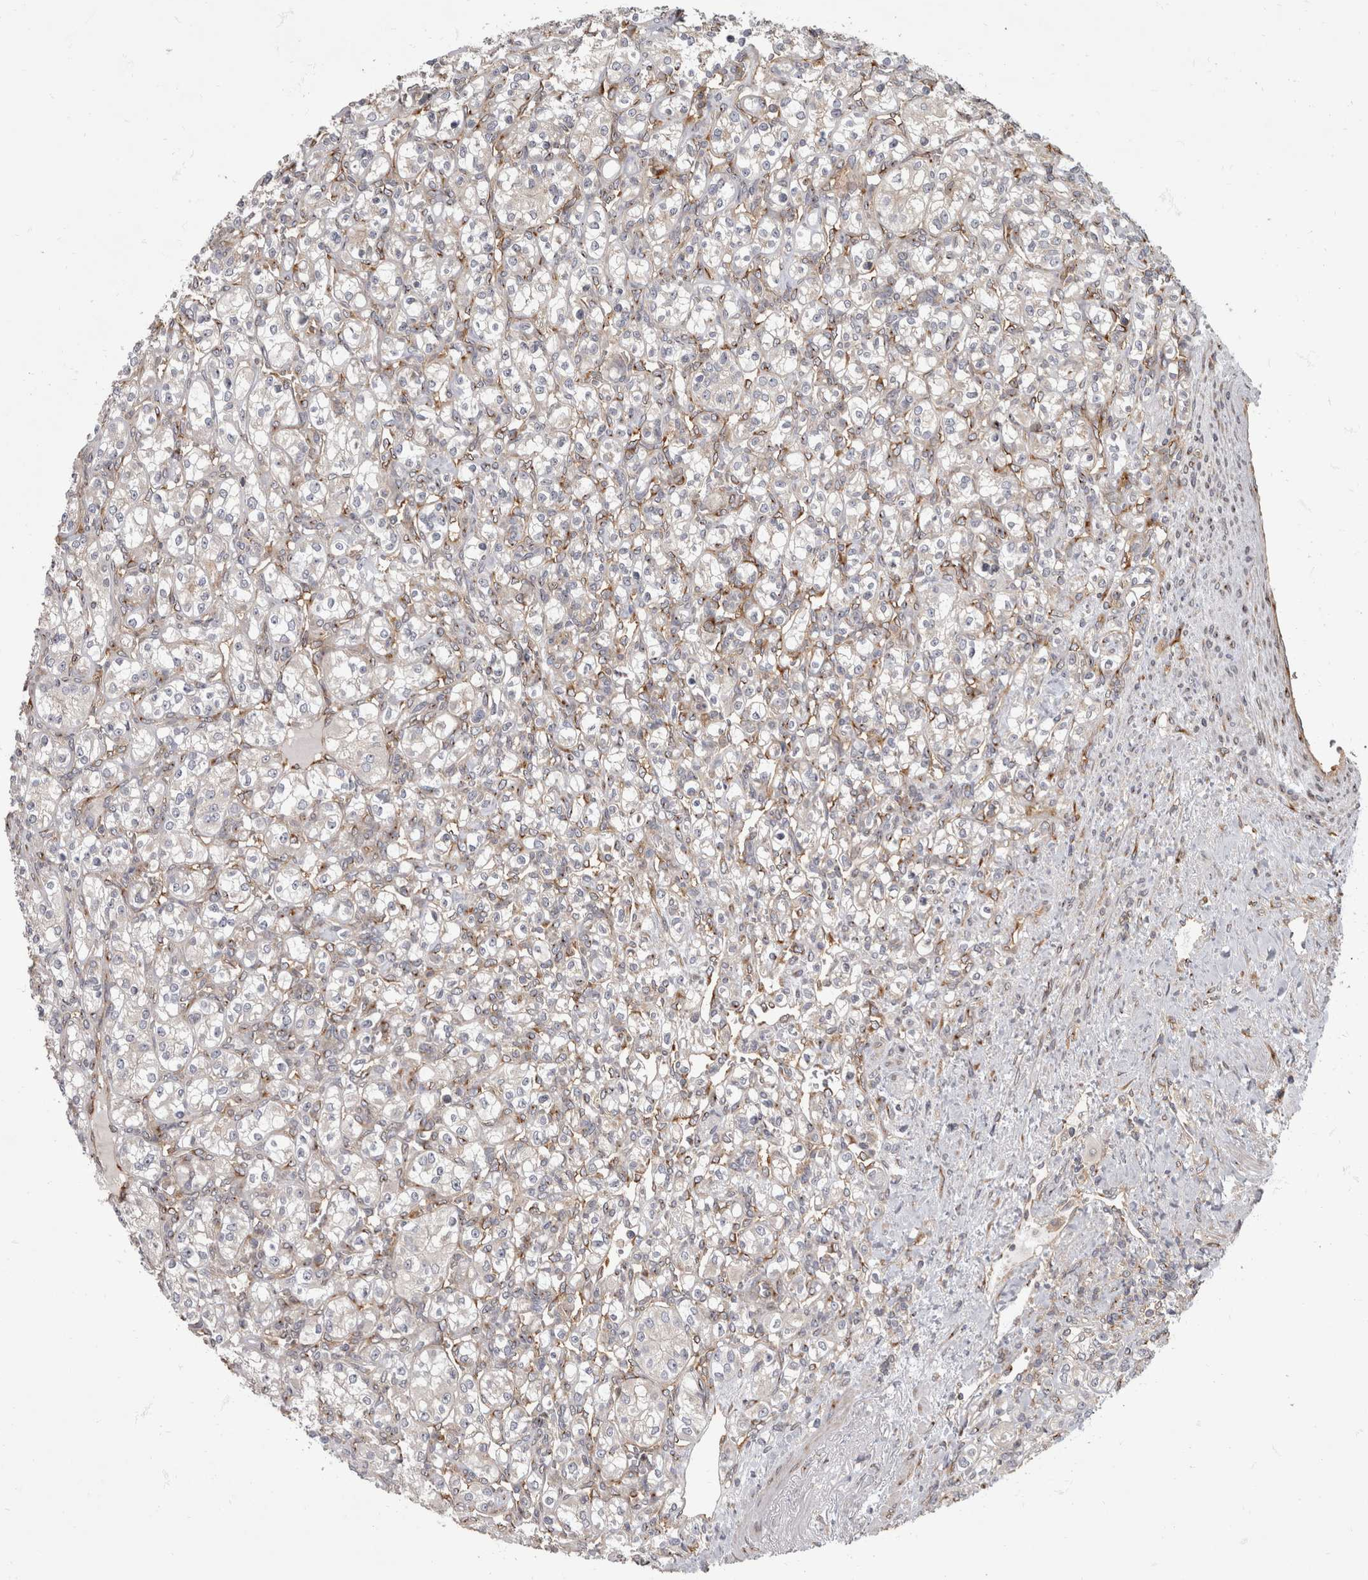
{"staining": {"intensity": "negative", "quantity": "none", "location": "none"}, "tissue": "renal cancer", "cell_type": "Tumor cells", "image_type": "cancer", "snomed": [{"axis": "morphology", "description": "Adenocarcinoma, NOS"}, {"axis": "topography", "description": "Kidney"}], "caption": "IHC of renal cancer demonstrates no staining in tumor cells. Brightfield microscopy of immunohistochemistry stained with DAB (brown) and hematoxylin (blue), captured at high magnification.", "gene": "HOOK3", "patient": {"sex": "male", "age": 77}}